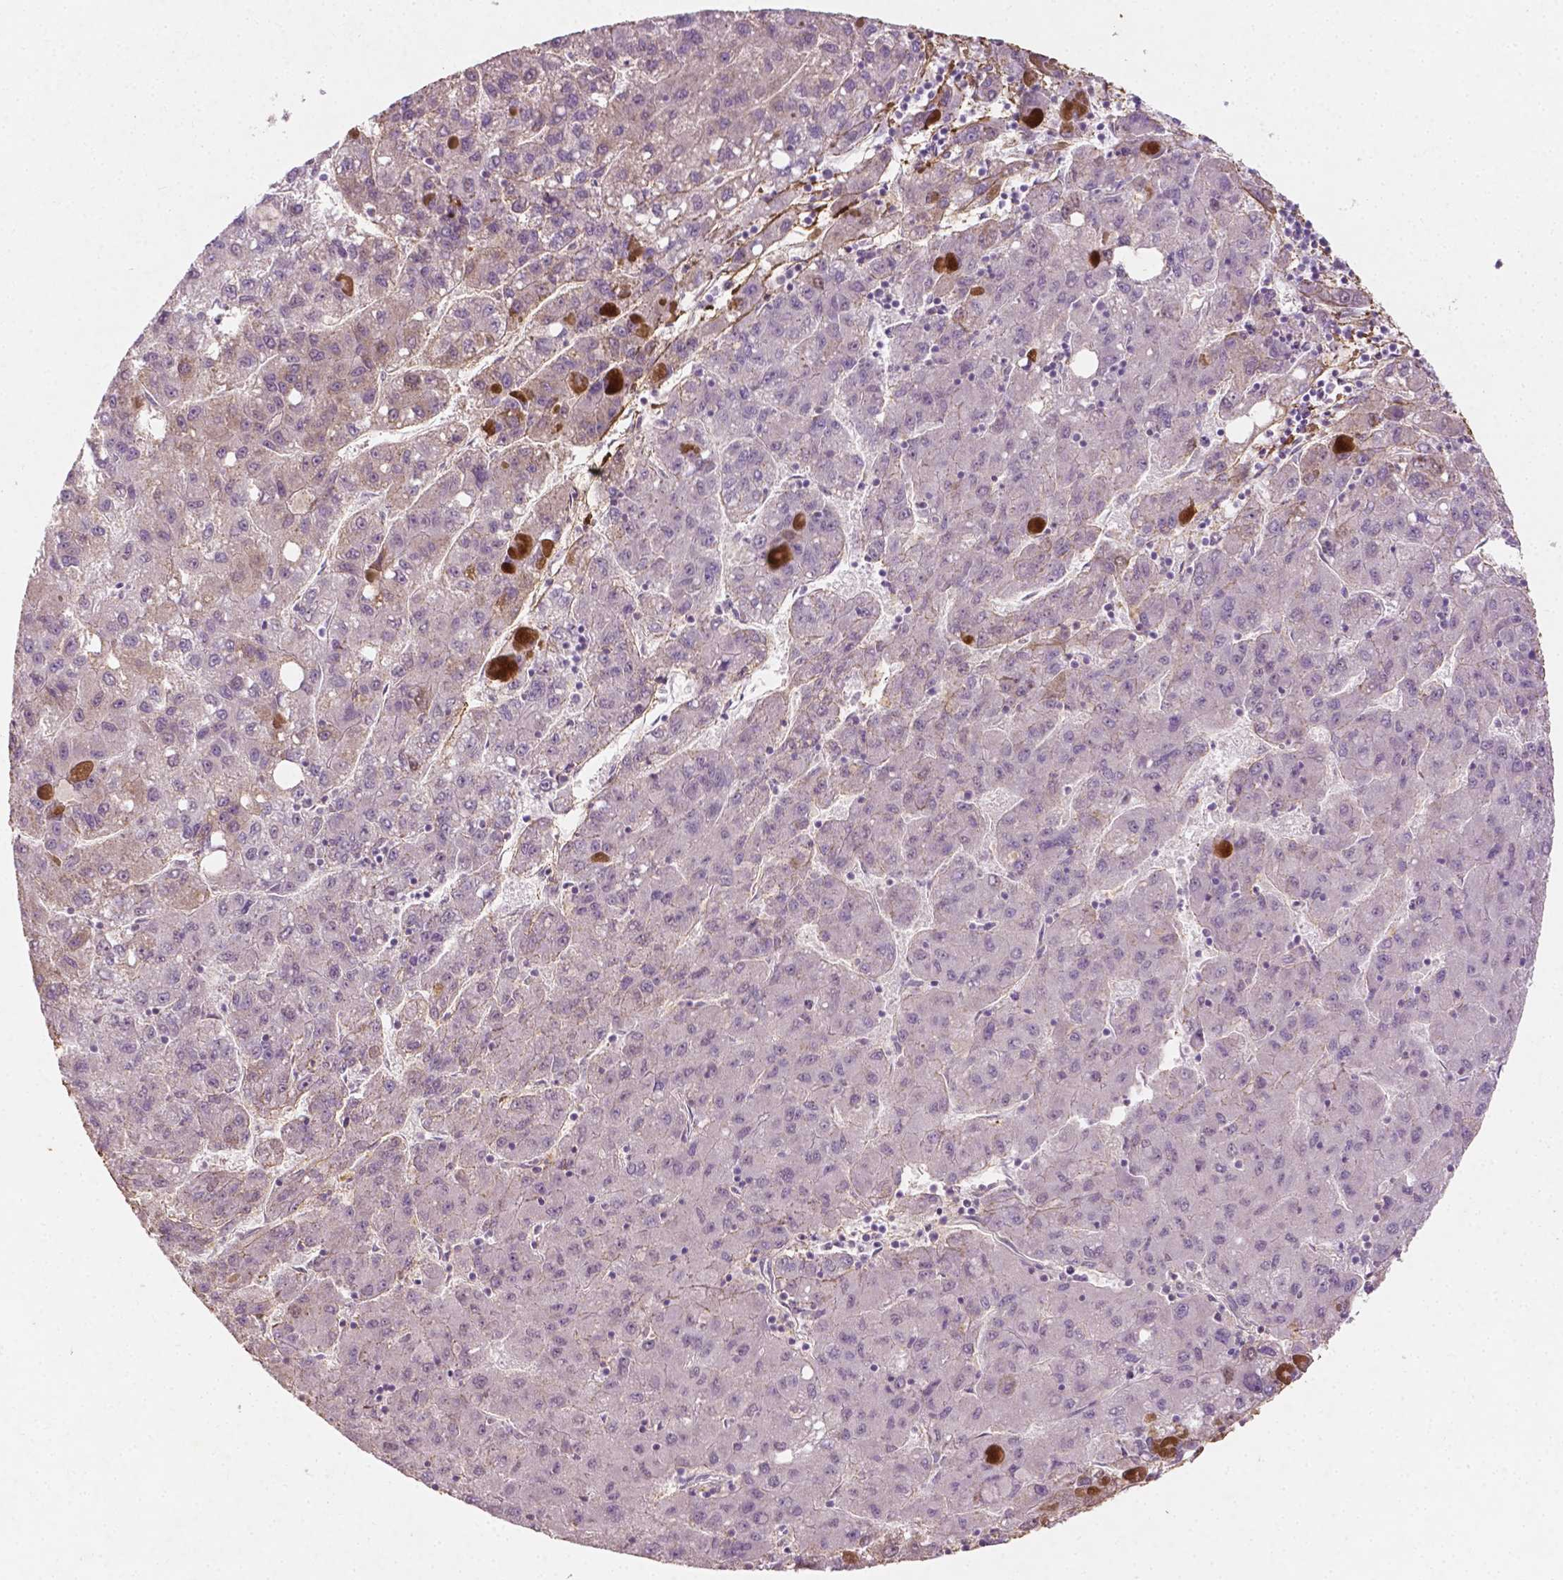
{"staining": {"intensity": "negative", "quantity": "none", "location": "none"}, "tissue": "liver cancer", "cell_type": "Tumor cells", "image_type": "cancer", "snomed": [{"axis": "morphology", "description": "Carcinoma, Hepatocellular, NOS"}, {"axis": "topography", "description": "Liver"}], "caption": "There is no significant expression in tumor cells of liver cancer.", "gene": "DLG2", "patient": {"sex": "female", "age": 82}}